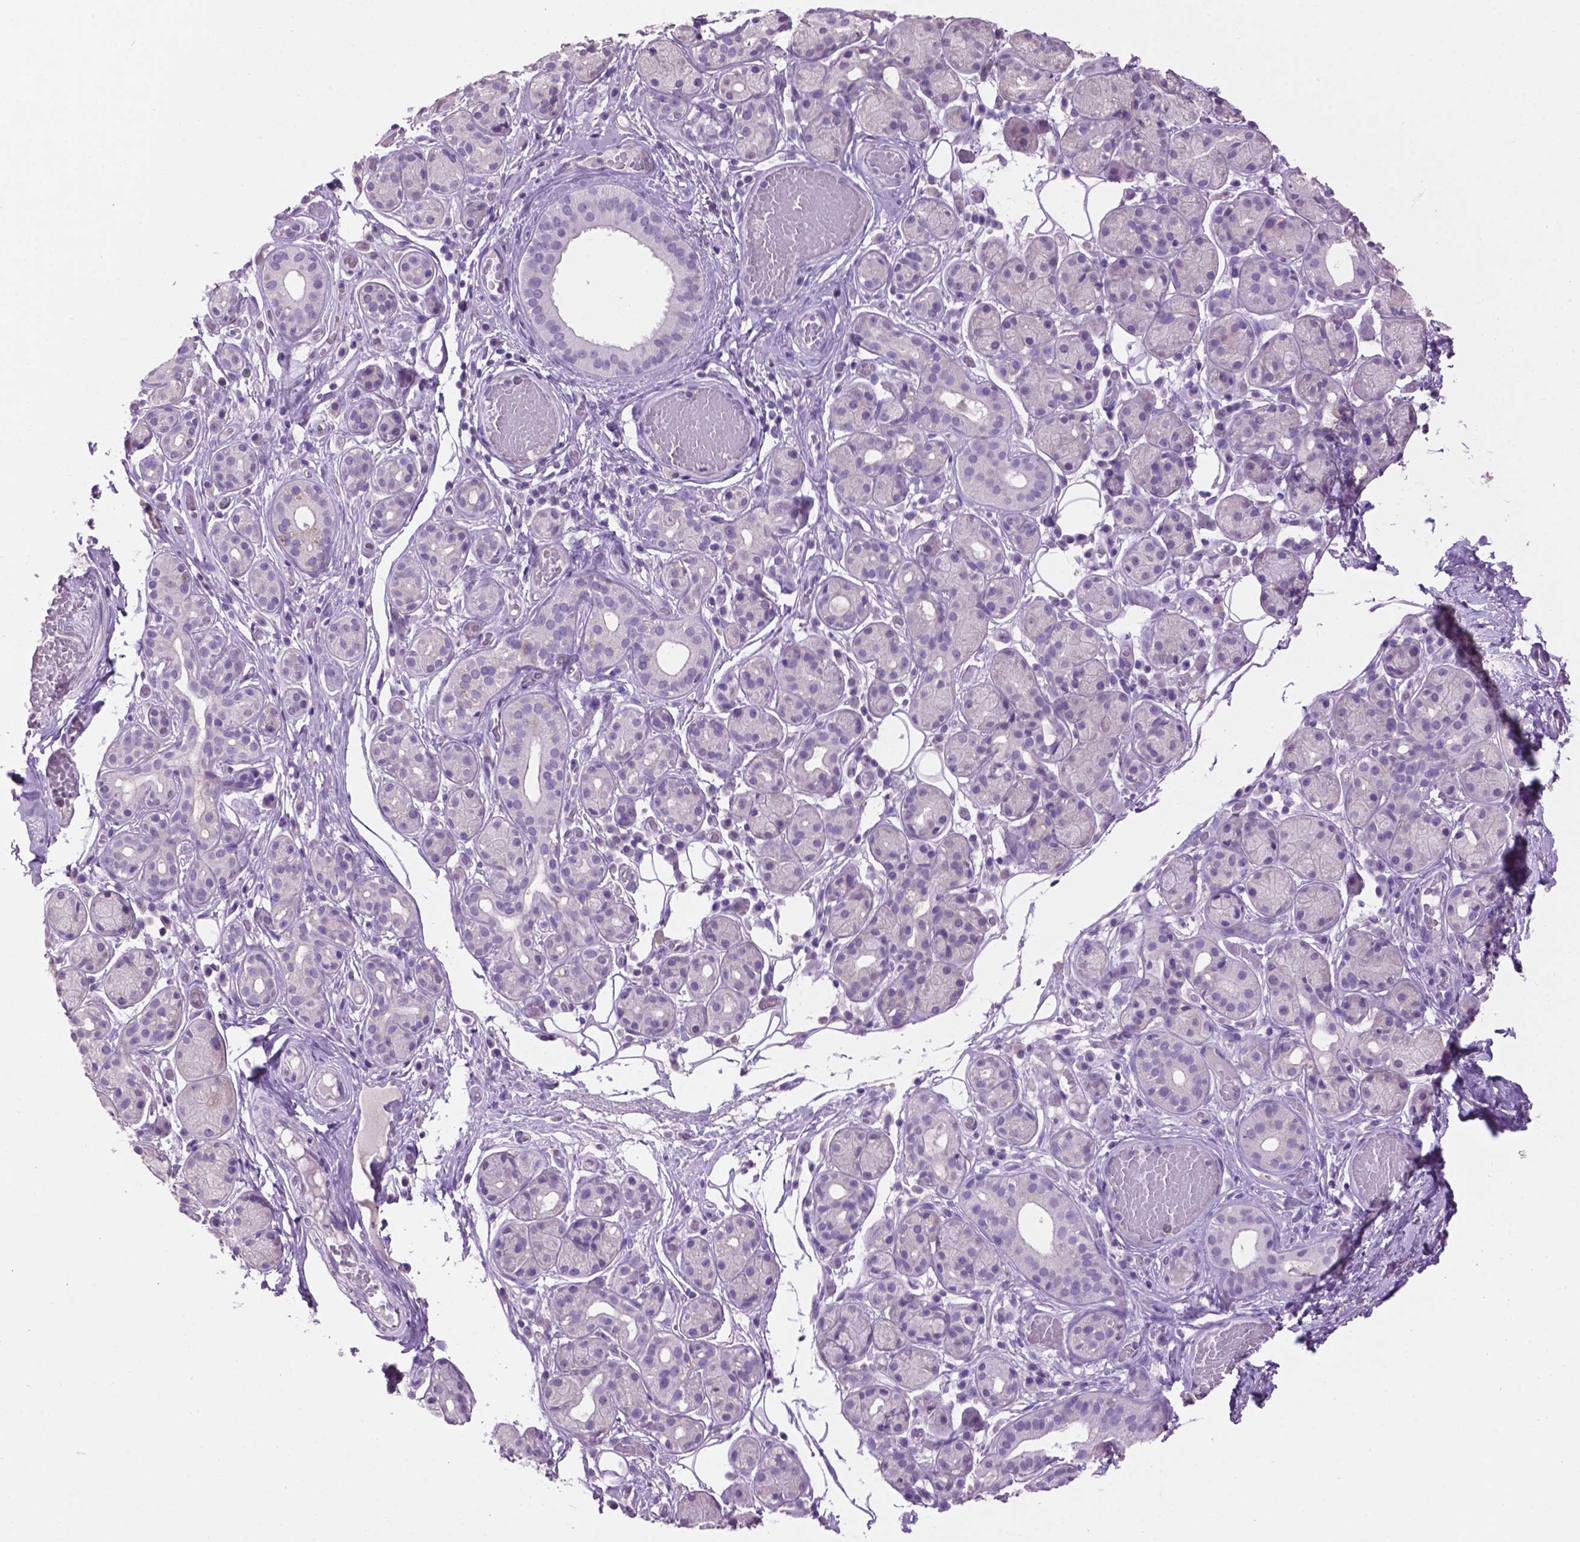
{"staining": {"intensity": "negative", "quantity": "none", "location": "none"}, "tissue": "salivary gland", "cell_type": "Glandular cells", "image_type": "normal", "snomed": [{"axis": "morphology", "description": "Normal tissue, NOS"}, {"axis": "topography", "description": "Salivary gland"}, {"axis": "topography", "description": "Peripheral nerve tissue"}], "caption": "Immunohistochemistry (IHC) of normal salivary gland shows no staining in glandular cells. Nuclei are stained in blue.", "gene": "CRYBA4", "patient": {"sex": "male", "age": 71}}